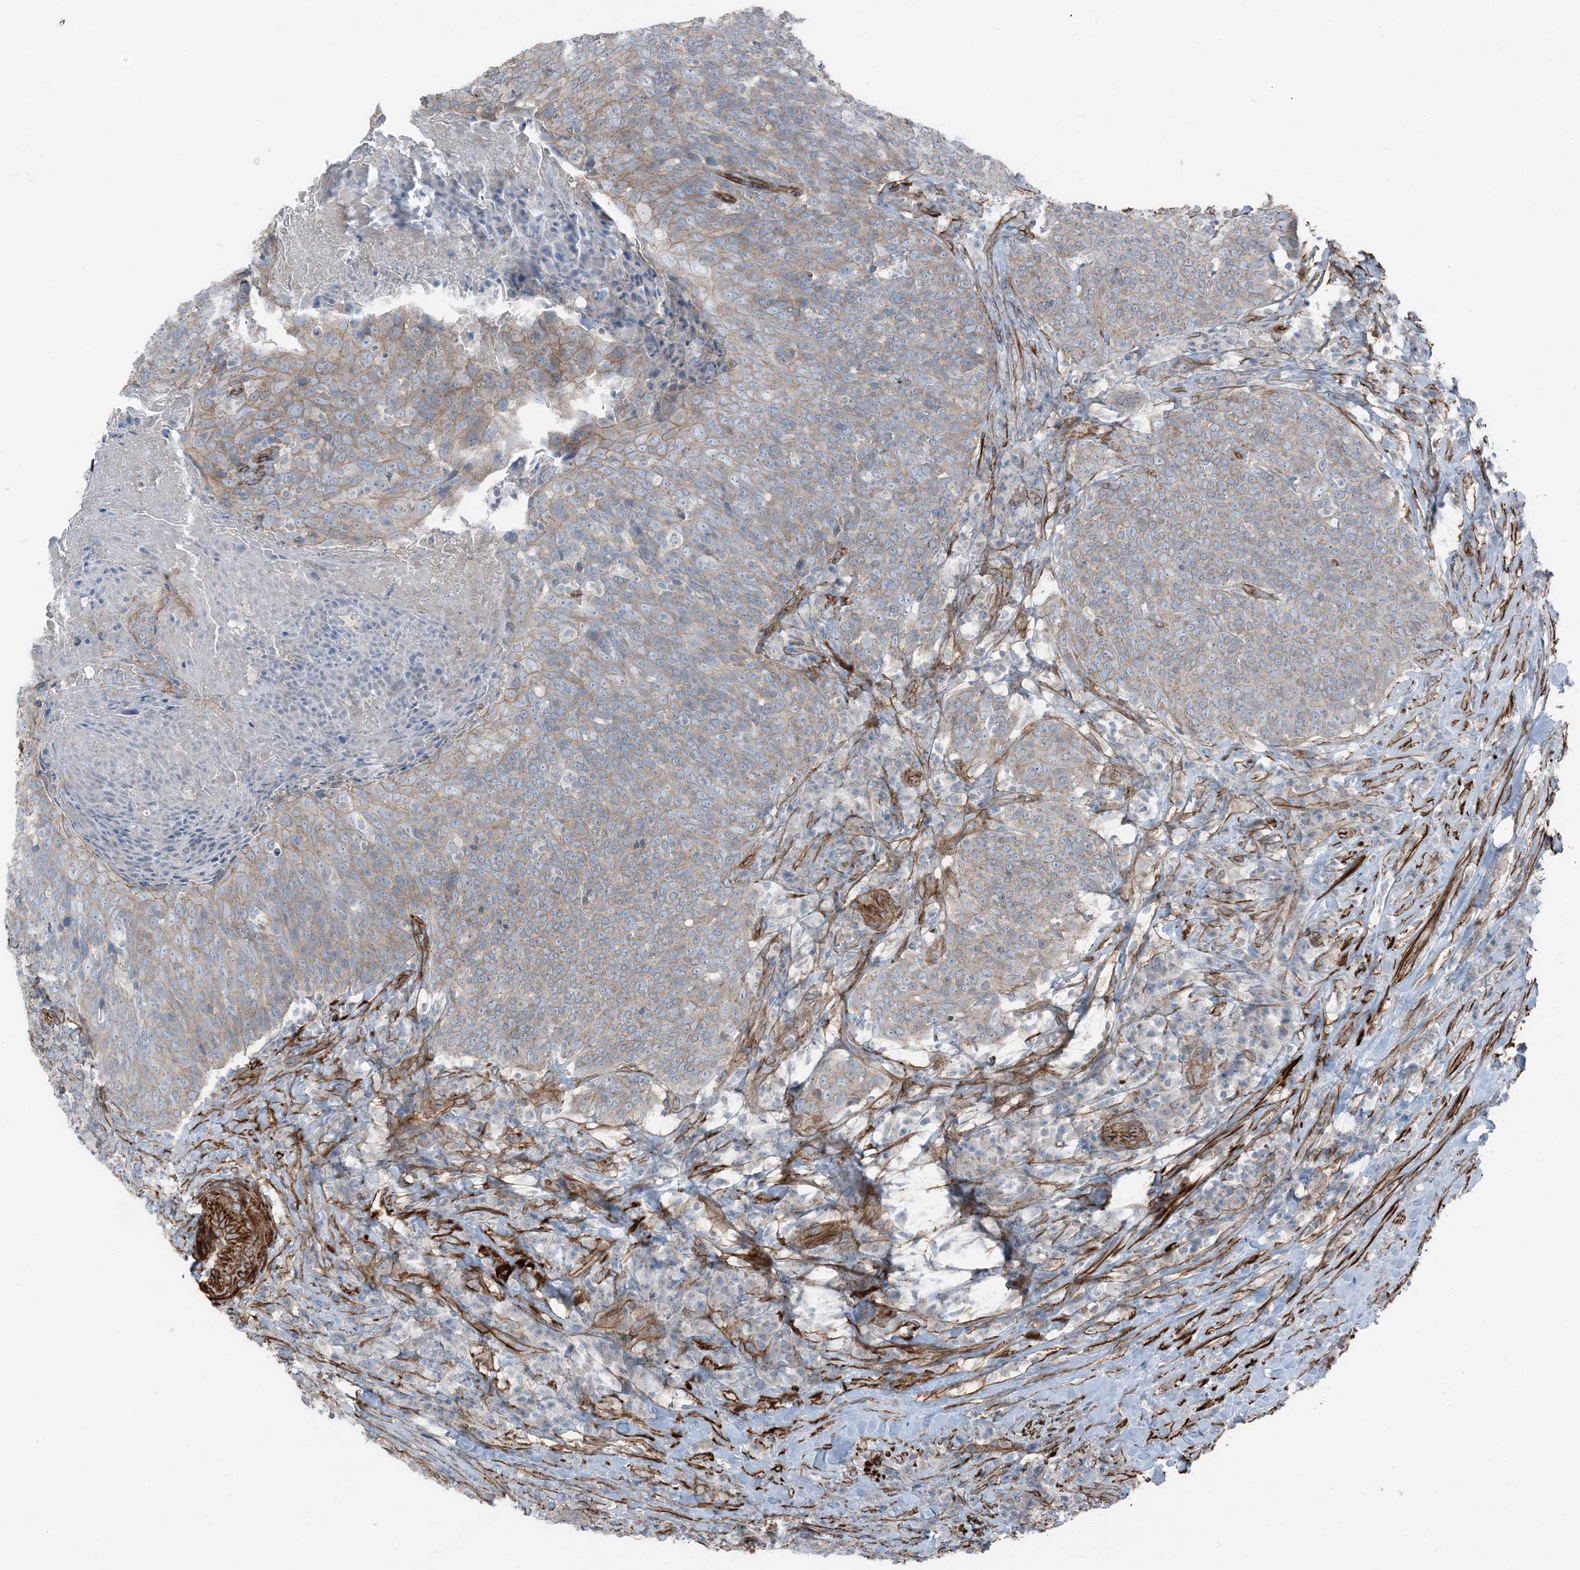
{"staining": {"intensity": "moderate", "quantity": ">75%", "location": "cytoplasmic/membranous"}, "tissue": "head and neck cancer", "cell_type": "Tumor cells", "image_type": "cancer", "snomed": [{"axis": "morphology", "description": "Squamous cell carcinoma, NOS"}, {"axis": "morphology", "description": "Squamous cell carcinoma, metastatic, NOS"}, {"axis": "topography", "description": "Lymph node"}, {"axis": "topography", "description": "Head-Neck"}], "caption": "Brown immunohistochemical staining in human head and neck metastatic squamous cell carcinoma demonstrates moderate cytoplasmic/membranous positivity in about >75% of tumor cells.", "gene": "ZFP90", "patient": {"sex": "male", "age": 62}}